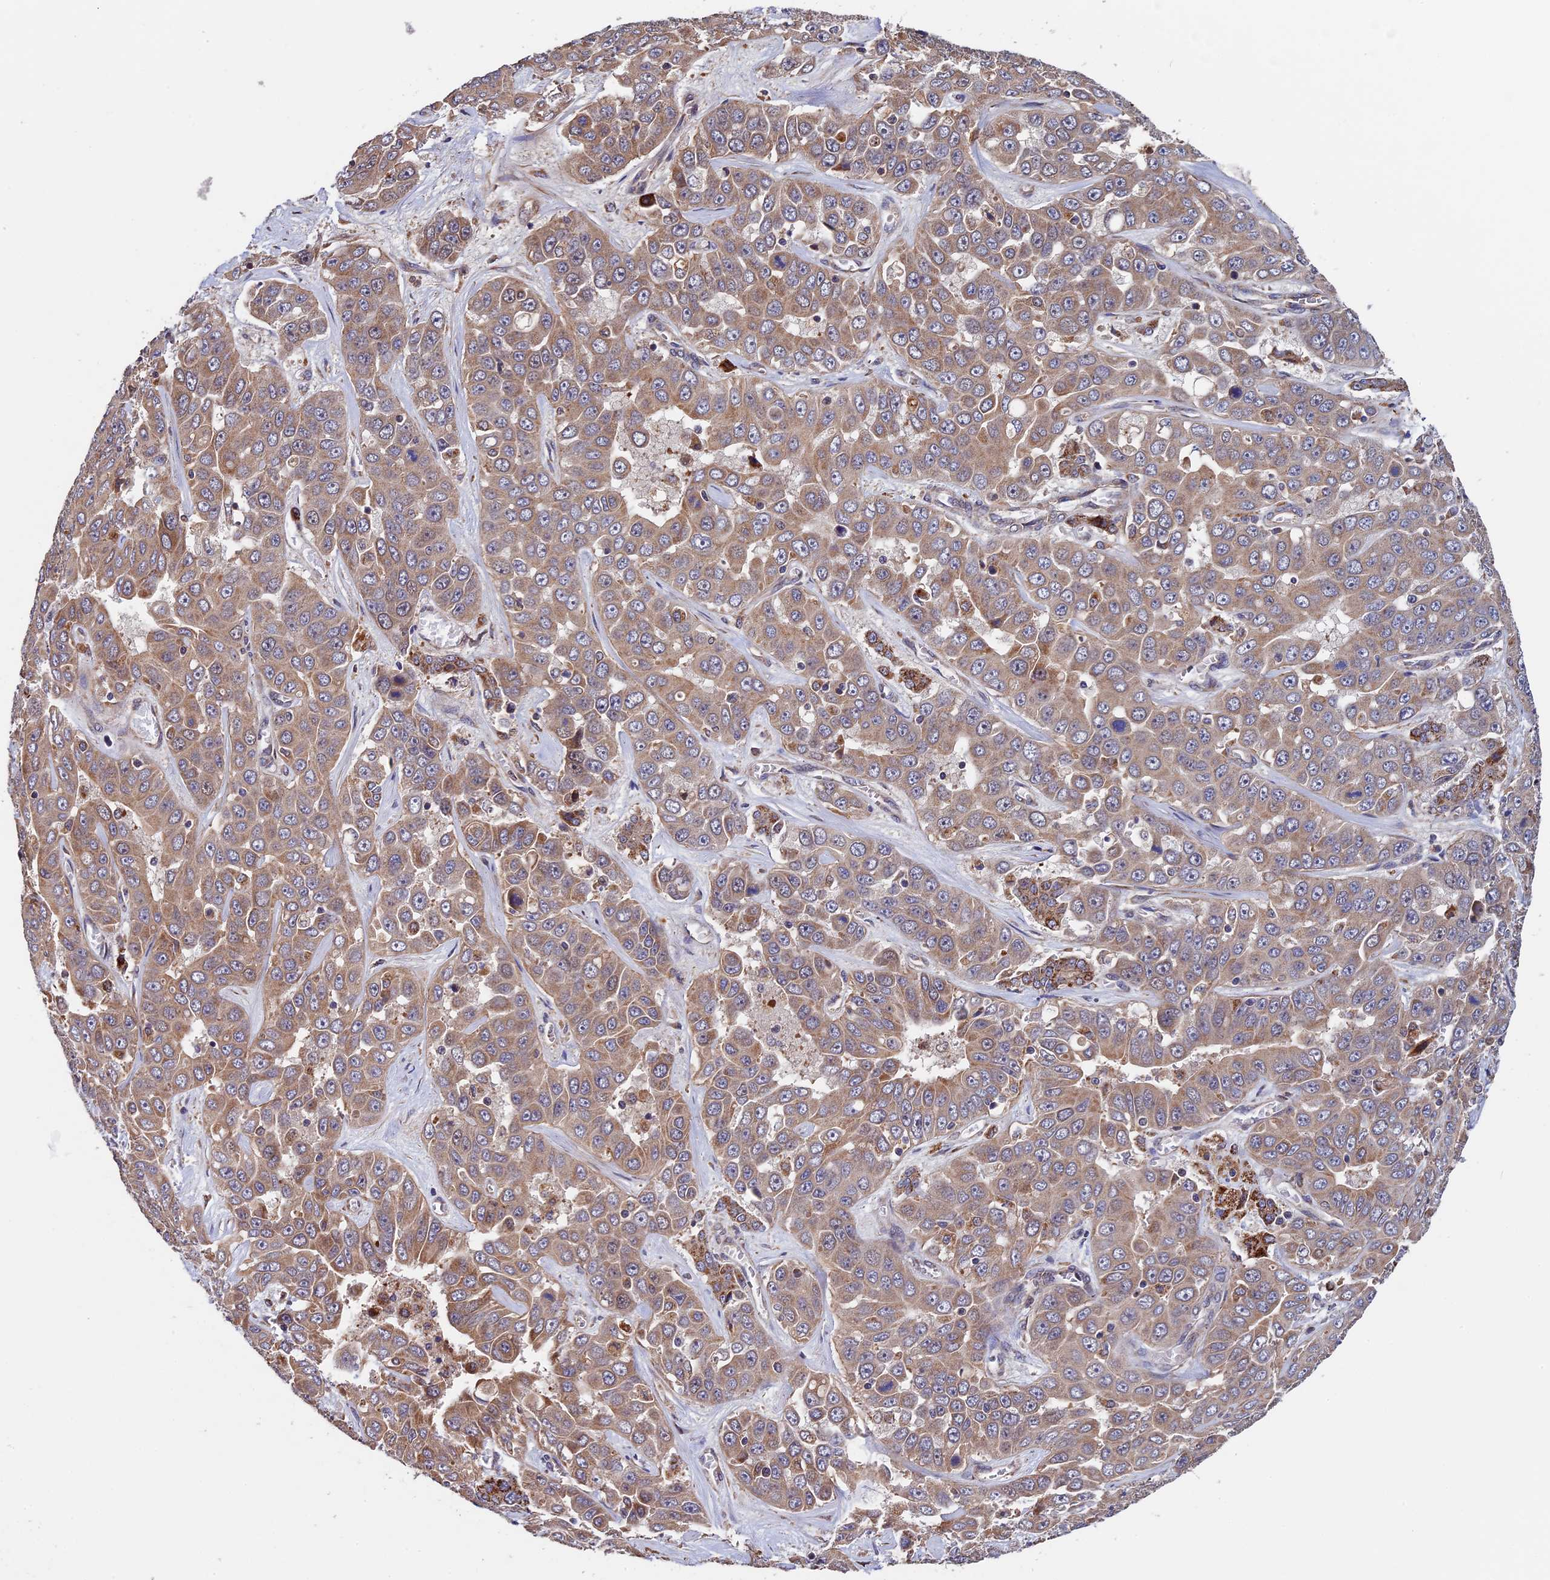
{"staining": {"intensity": "moderate", "quantity": ">75%", "location": "cytoplasmic/membranous"}, "tissue": "liver cancer", "cell_type": "Tumor cells", "image_type": "cancer", "snomed": [{"axis": "morphology", "description": "Cholangiocarcinoma"}, {"axis": "topography", "description": "Liver"}], "caption": "Immunohistochemical staining of human liver cholangiocarcinoma displays medium levels of moderate cytoplasmic/membranous protein expression in about >75% of tumor cells.", "gene": "RNF17", "patient": {"sex": "female", "age": 52}}